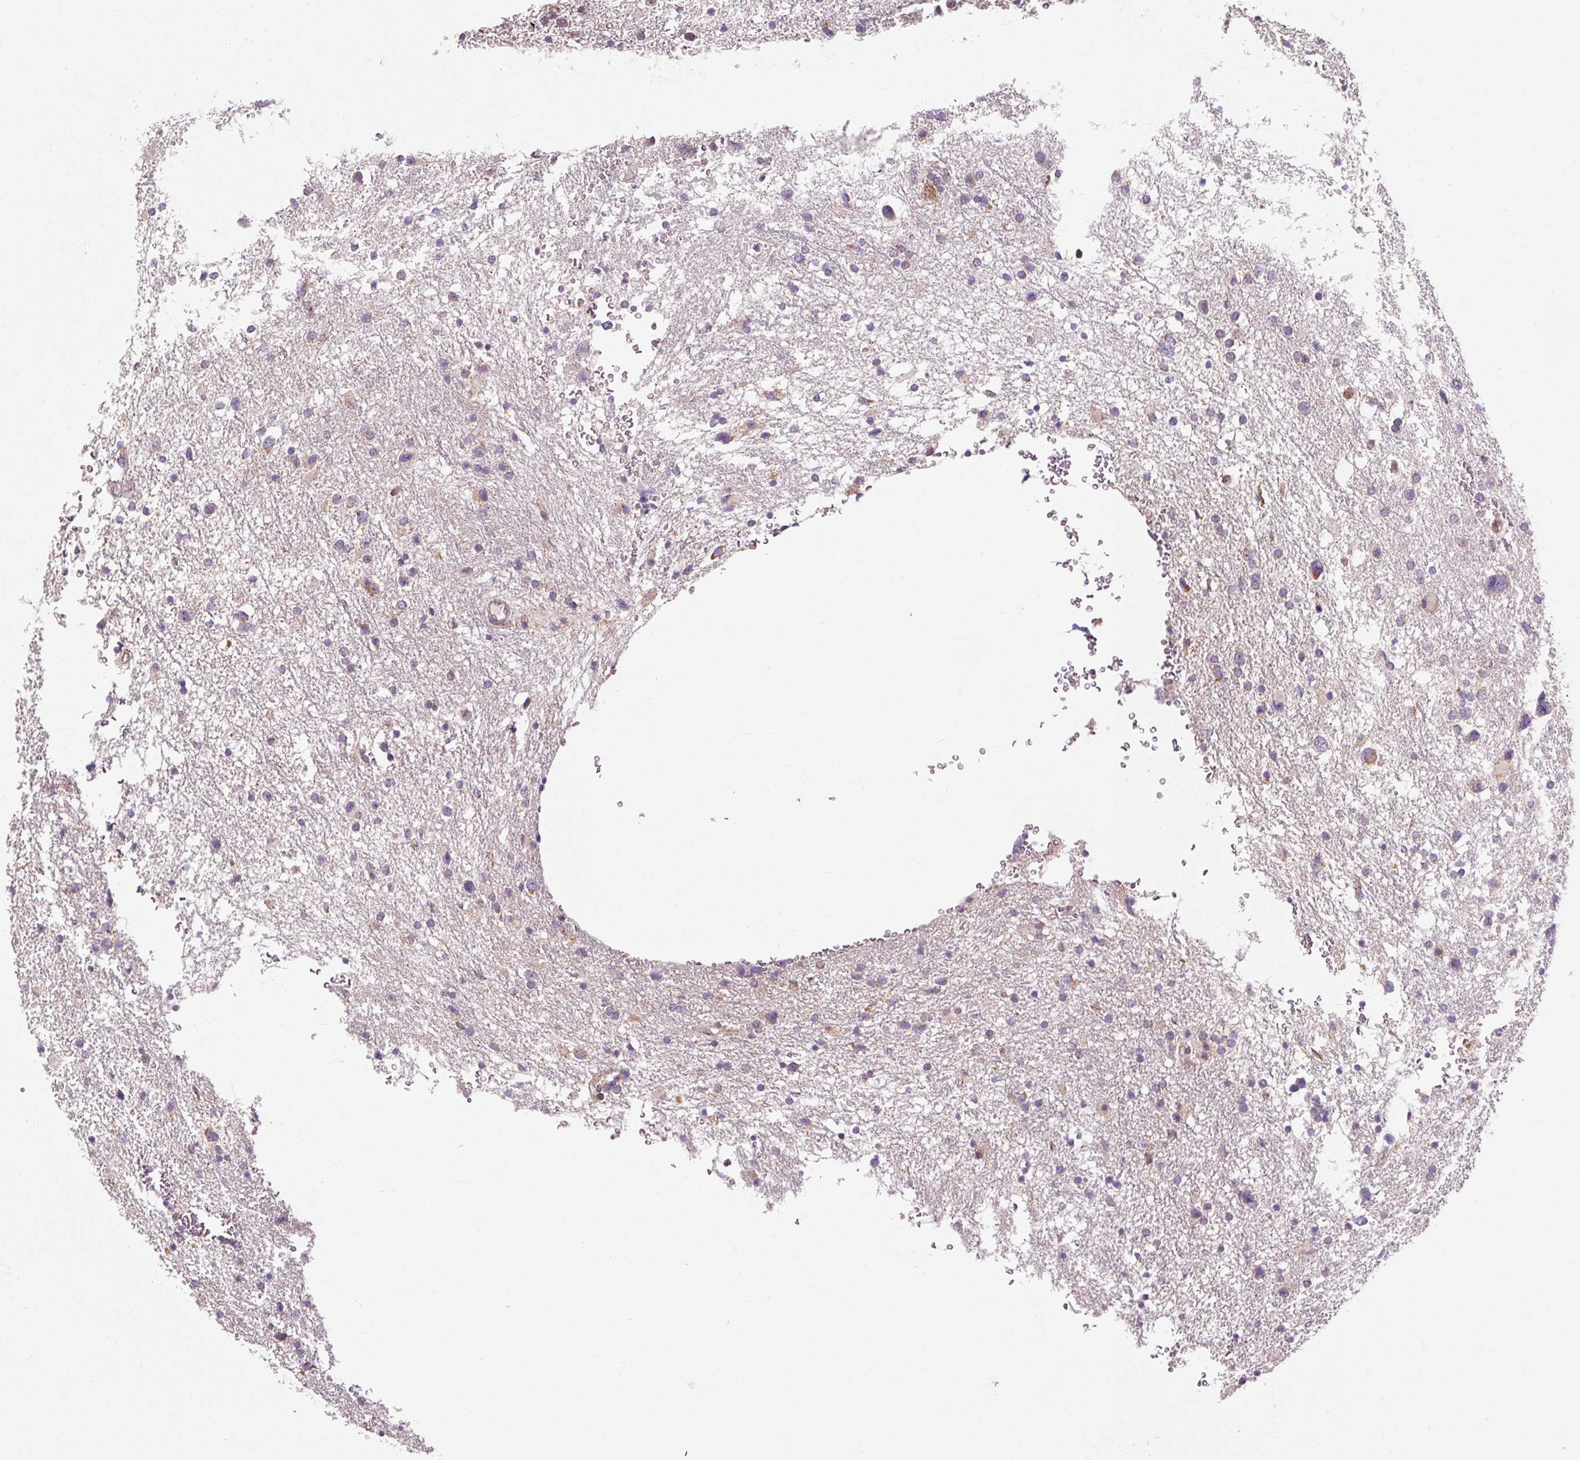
{"staining": {"intensity": "moderate", "quantity": "<25%", "location": "cytoplasmic/membranous"}, "tissue": "glioma", "cell_type": "Tumor cells", "image_type": "cancer", "snomed": [{"axis": "morphology", "description": "Glioma, malignant, Low grade"}, {"axis": "topography", "description": "Brain"}], "caption": "Immunohistochemical staining of malignant glioma (low-grade) displays low levels of moderate cytoplasmic/membranous protein staining in approximately <25% of tumor cells.", "gene": "PRSS48", "patient": {"sex": "female", "age": 32}}